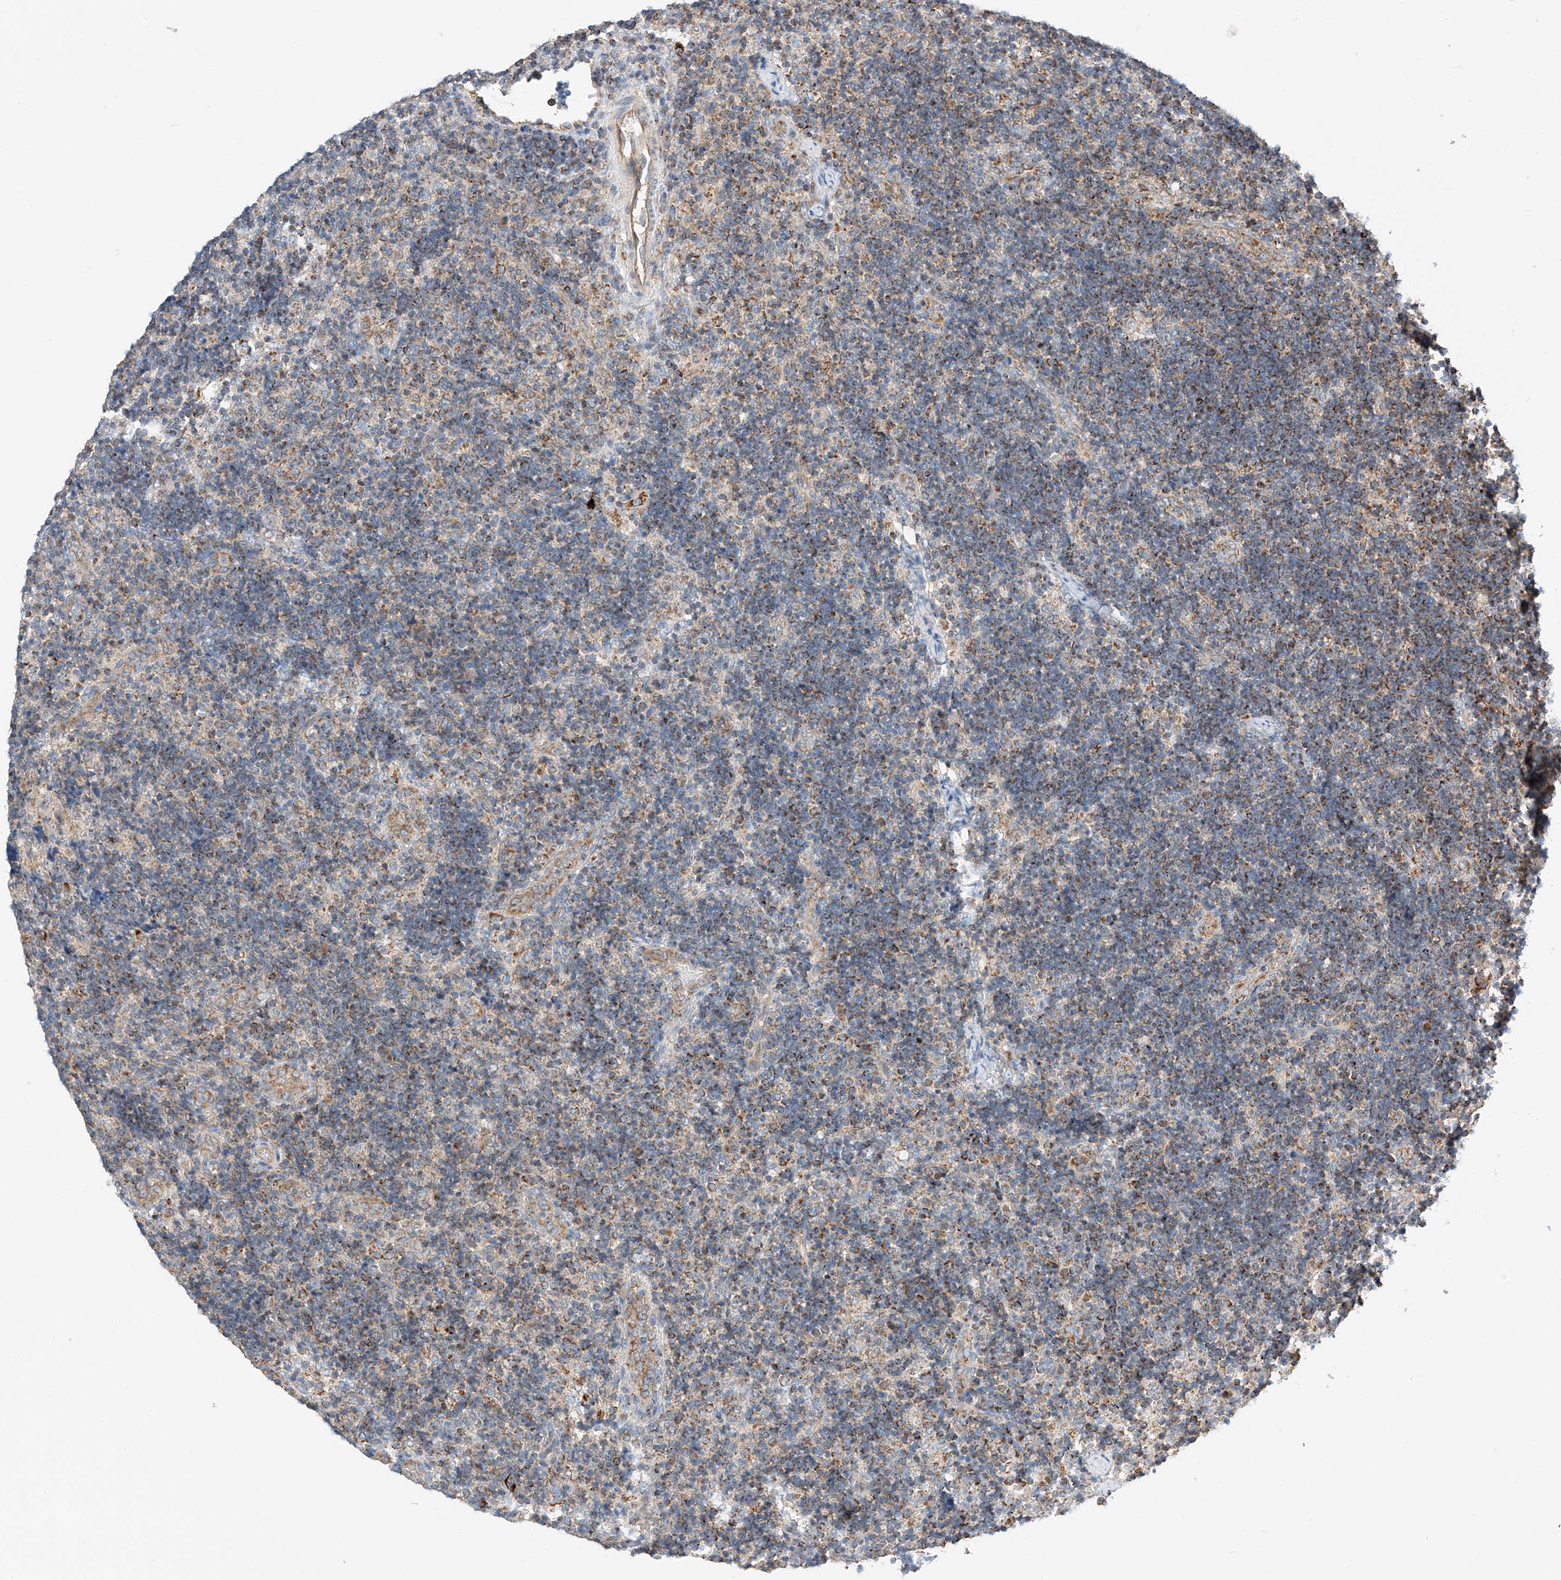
{"staining": {"intensity": "negative", "quantity": "none", "location": "none"}, "tissue": "lymph node", "cell_type": "Germinal center cells", "image_type": "normal", "snomed": [{"axis": "morphology", "description": "Normal tissue, NOS"}, {"axis": "topography", "description": "Lymph node"}], "caption": "The immunohistochemistry image has no significant staining in germinal center cells of lymph node. (DAB (3,3'-diaminobenzidine) IHC, high magnification).", "gene": "RUSC1", "patient": {"sex": "female", "age": 22}}